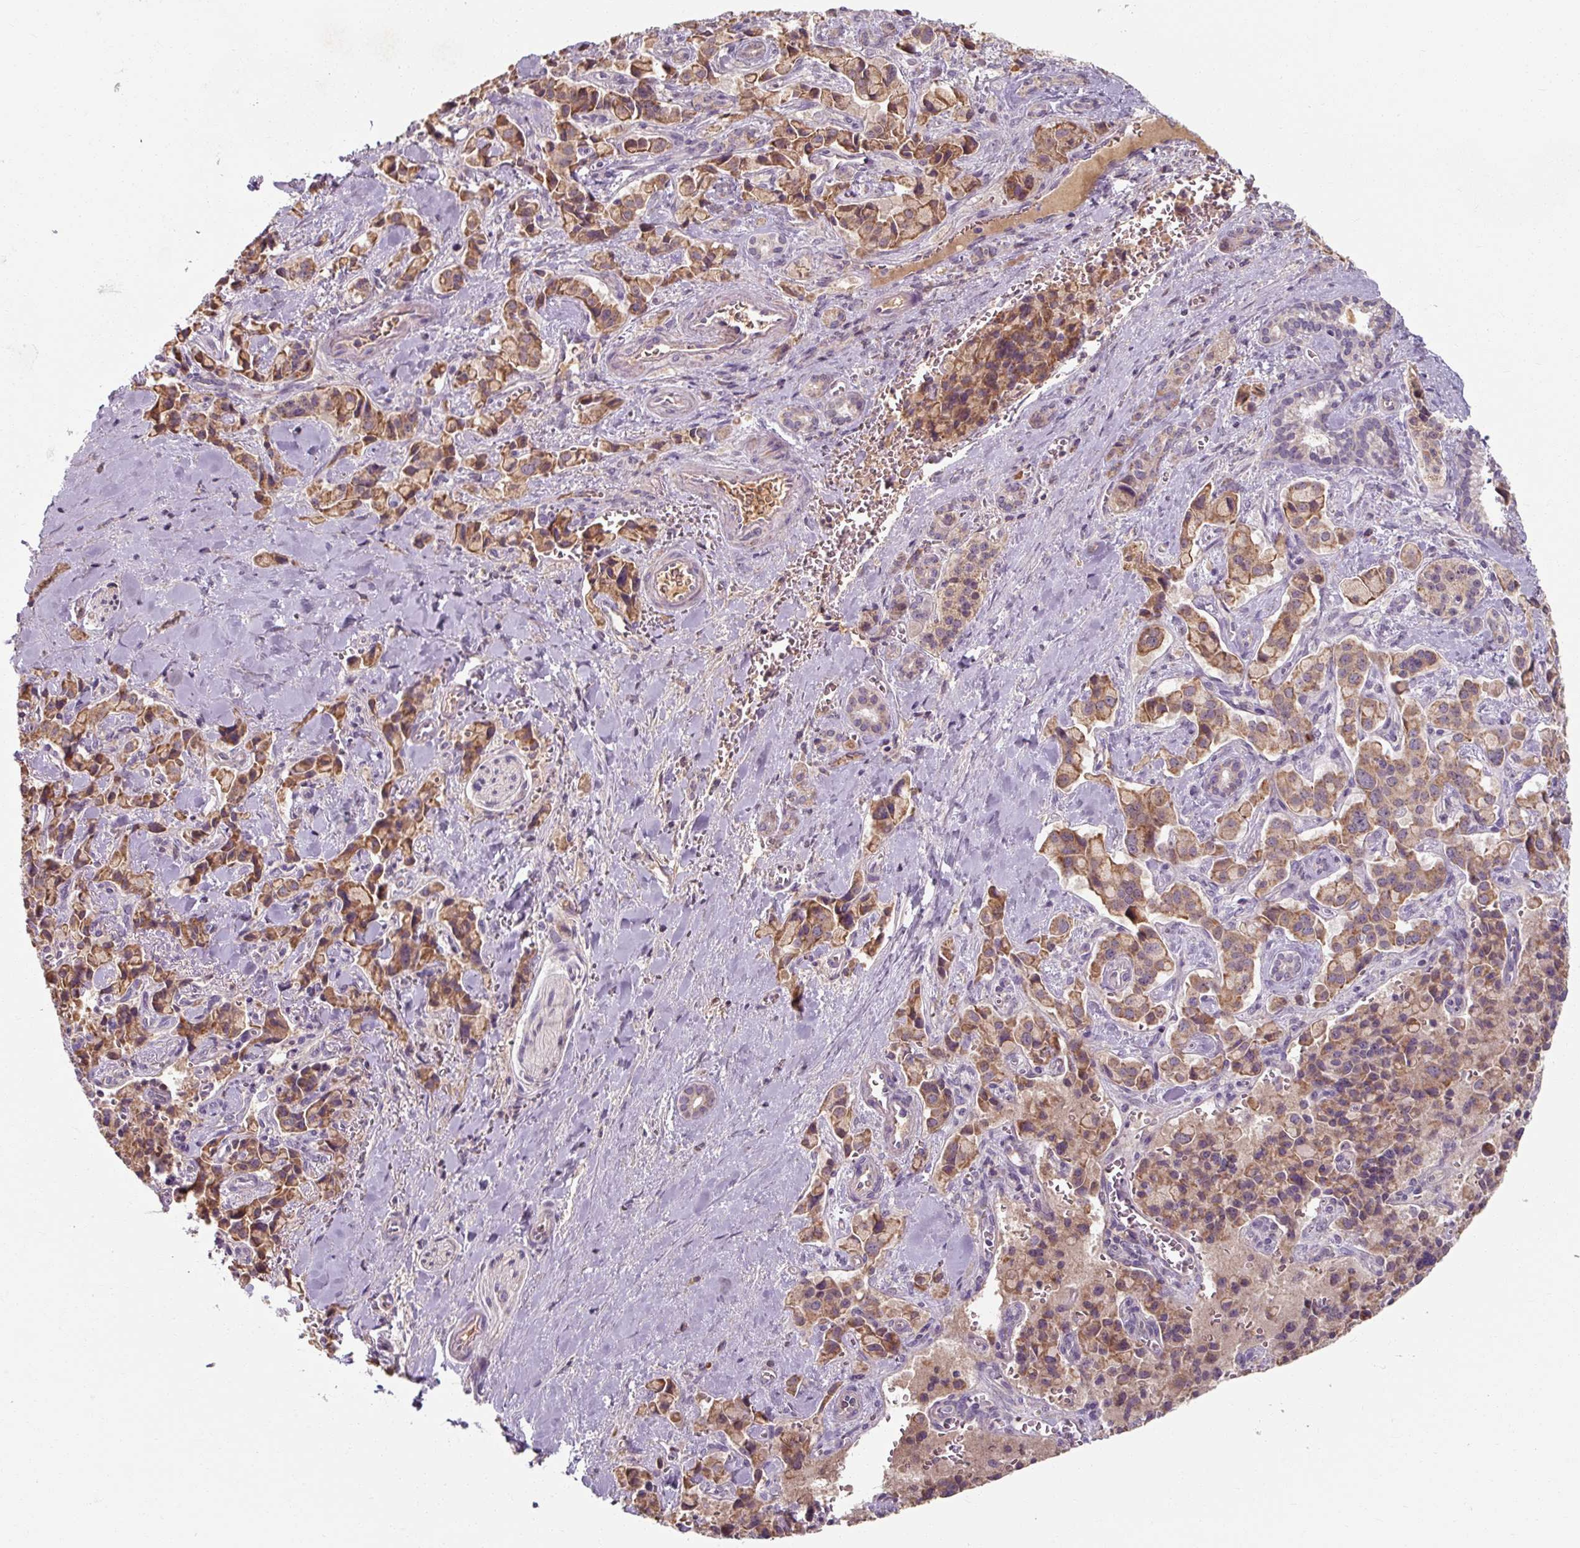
{"staining": {"intensity": "moderate", "quantity": ">75%", "location": "cytoplasmic/membranous"}, "tissue": "pancreatic cancer", "cell_type": "Tumor cells", "image_type": "cancer", "snomed": [{"axis": "morphology", "description": "Adenocarcinoma, NOS"}, {"axis": "topography", "description": "Pancreas"}], "caption": "The photomicrograph shows immunohistochemical staining of pancreatic cancer (adenocarcinoma). There is moderate cytoplasmic/membranous positivity is present in approximately >75% of tumor cells.", "gene": "TSEN54", "patient": {"sex": "male", "age": 65}}